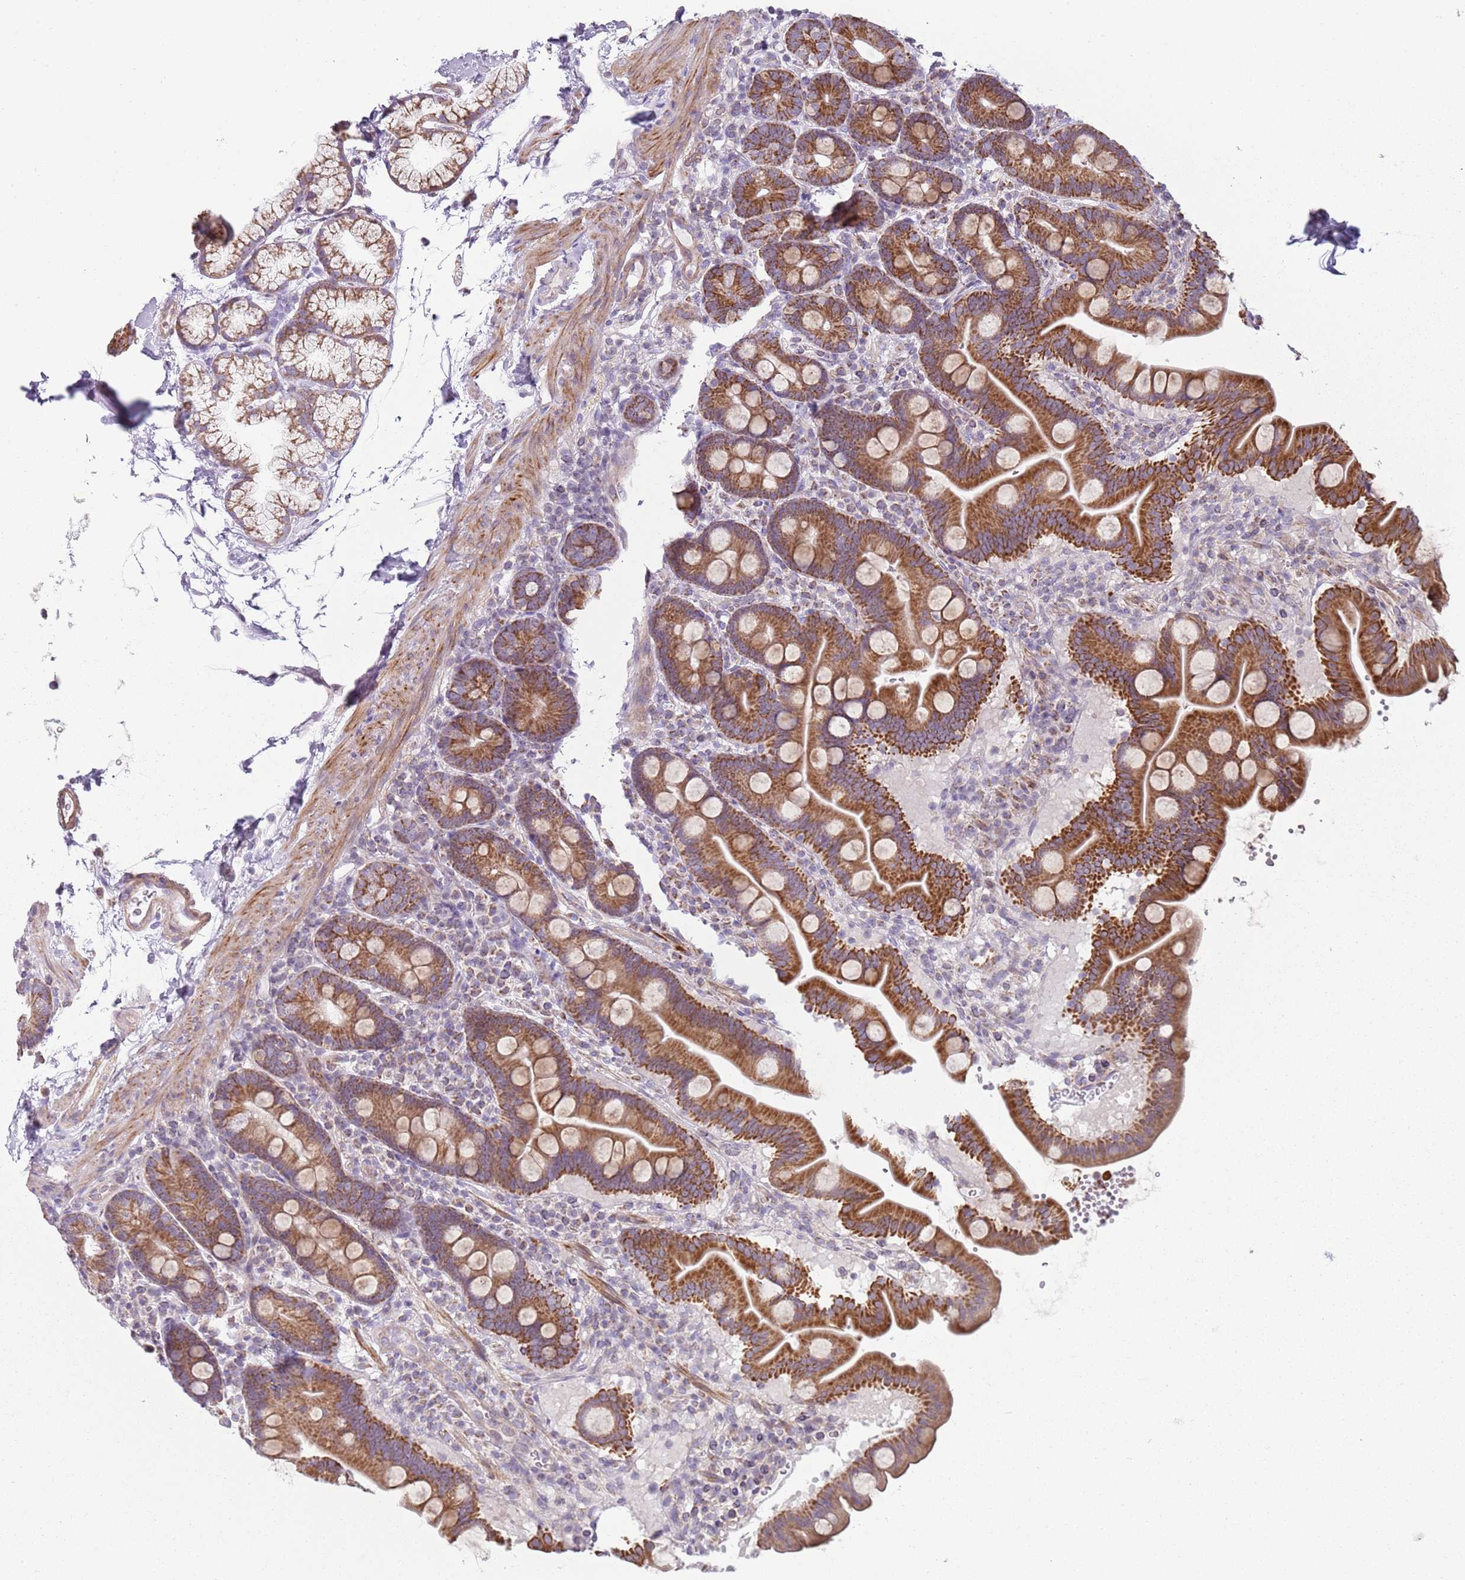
{"staining": {"intensity": "strong", "quantity": ">75%", "location": "cytoplasmic/membranous"}, "tissue": "duodenum", "cell_type": "Glandular cells", "image_type": "normal", "snomed": [{"axis": "morphology", "description": "Normal tissue, NOS"}, {"axis": "topography", "description": "Duodenum"}], "caption": "Immunohistochemistry micrograph of benign duodenum: human duodenum stained using IHC exhibits high levels of strong protein expression localized specifically in the cytoplasmic/membranous of glandular cells, appearing as a cytoplasmic/membranous brown color.", "gene": "GAS8", "patient": {"sex": "male", "age": 54}}